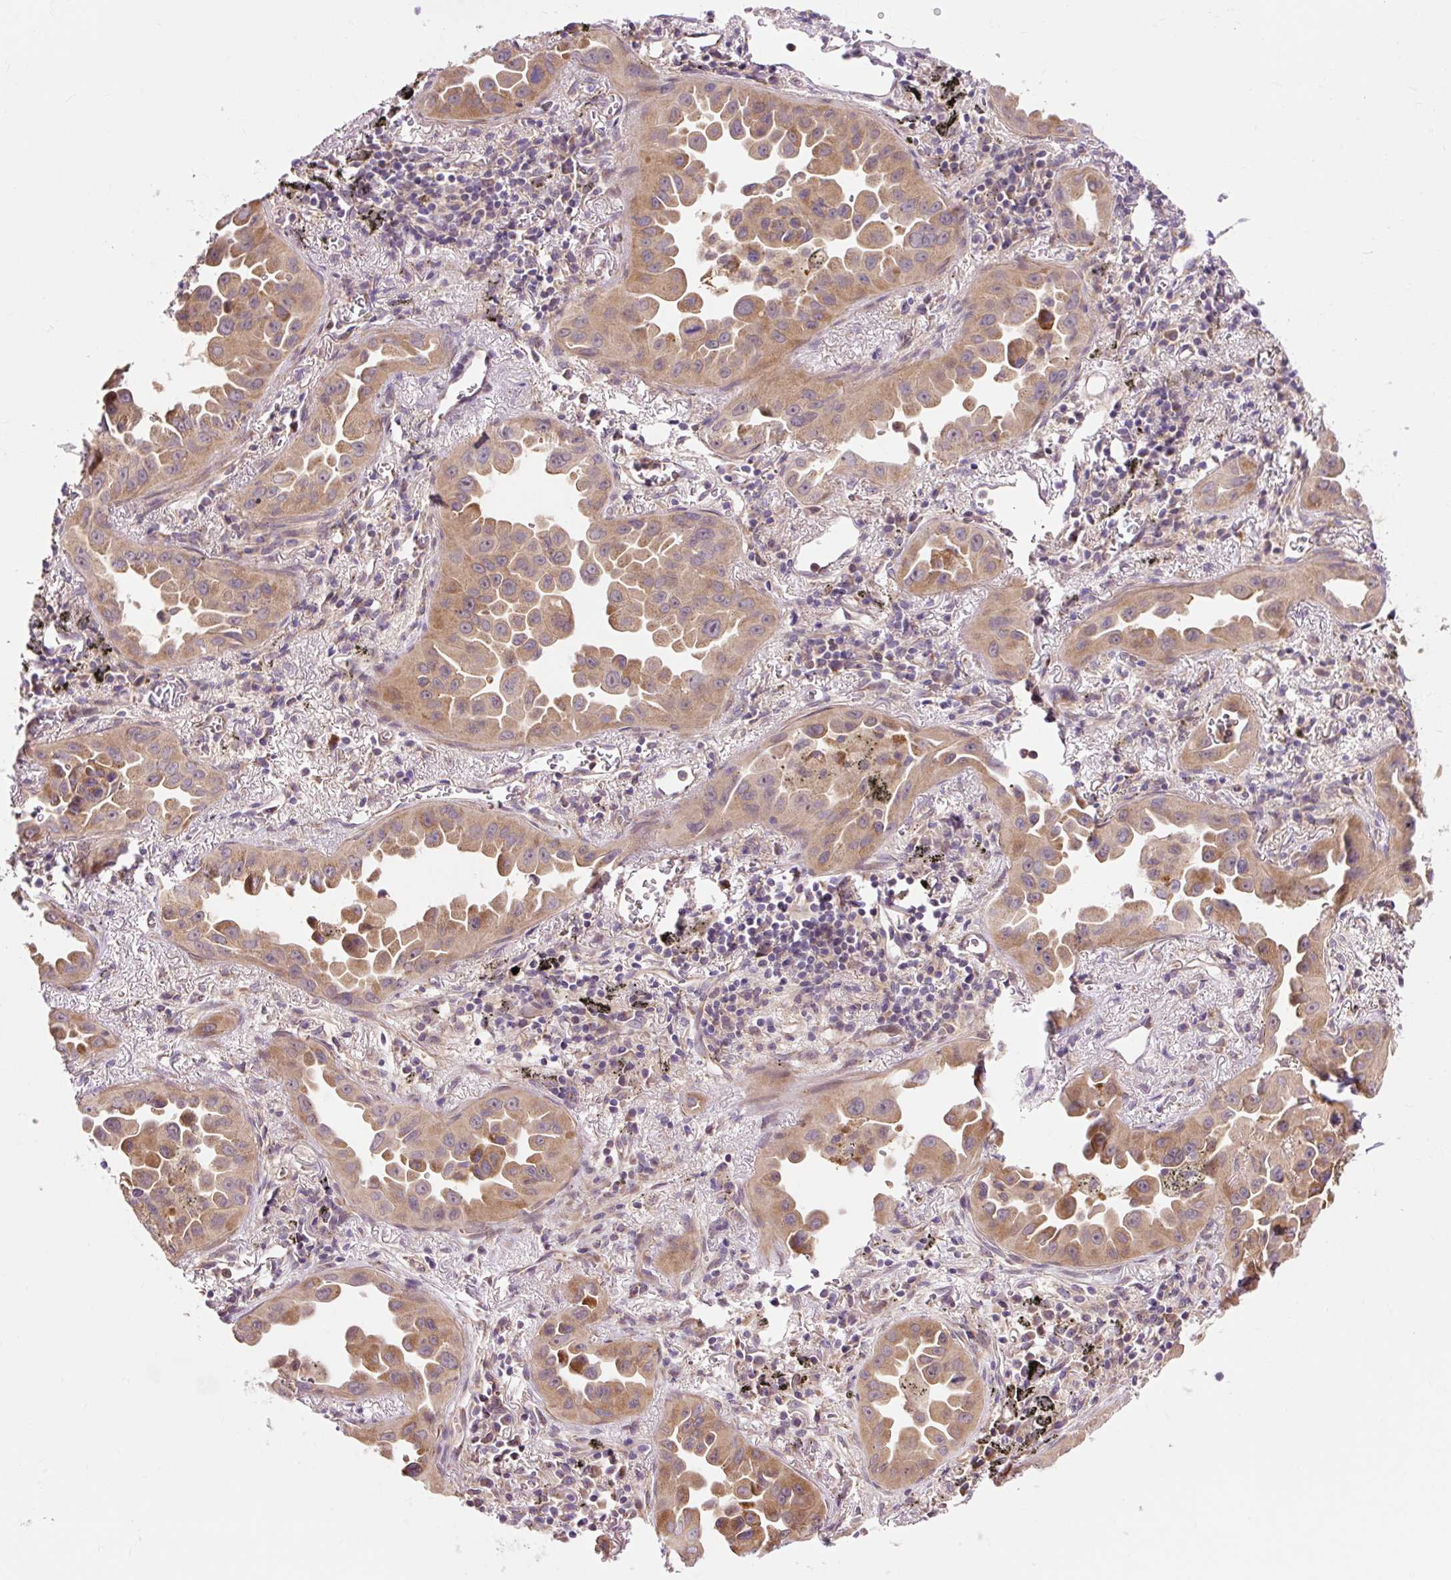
{"staining": {"intensity": "moderate", "quantity": ">75%", "location": "cytoplasmic/membranous"}, "tissue": "lung cancer", "cell_type": "Tumor cells", "image_type": "cancer", "snomed": [{"axis": "morphology", "description": "Adenocarcinoma, NOS"}, {"axis": "topography", "description": "Lung"}], "caption": "Protein analysis of lung cancer (adenocarcinoma) tissue exhibits moderate cytoplasmic/membranous expression in approximately >75% of tumor cells. The protein is stained brown, and the nuclei are stained in blue (DAB IHC with brightfield microscopy, high magnification).", "gene": "TRIAP1", "patient": {"sex": "male", "age": 68}}